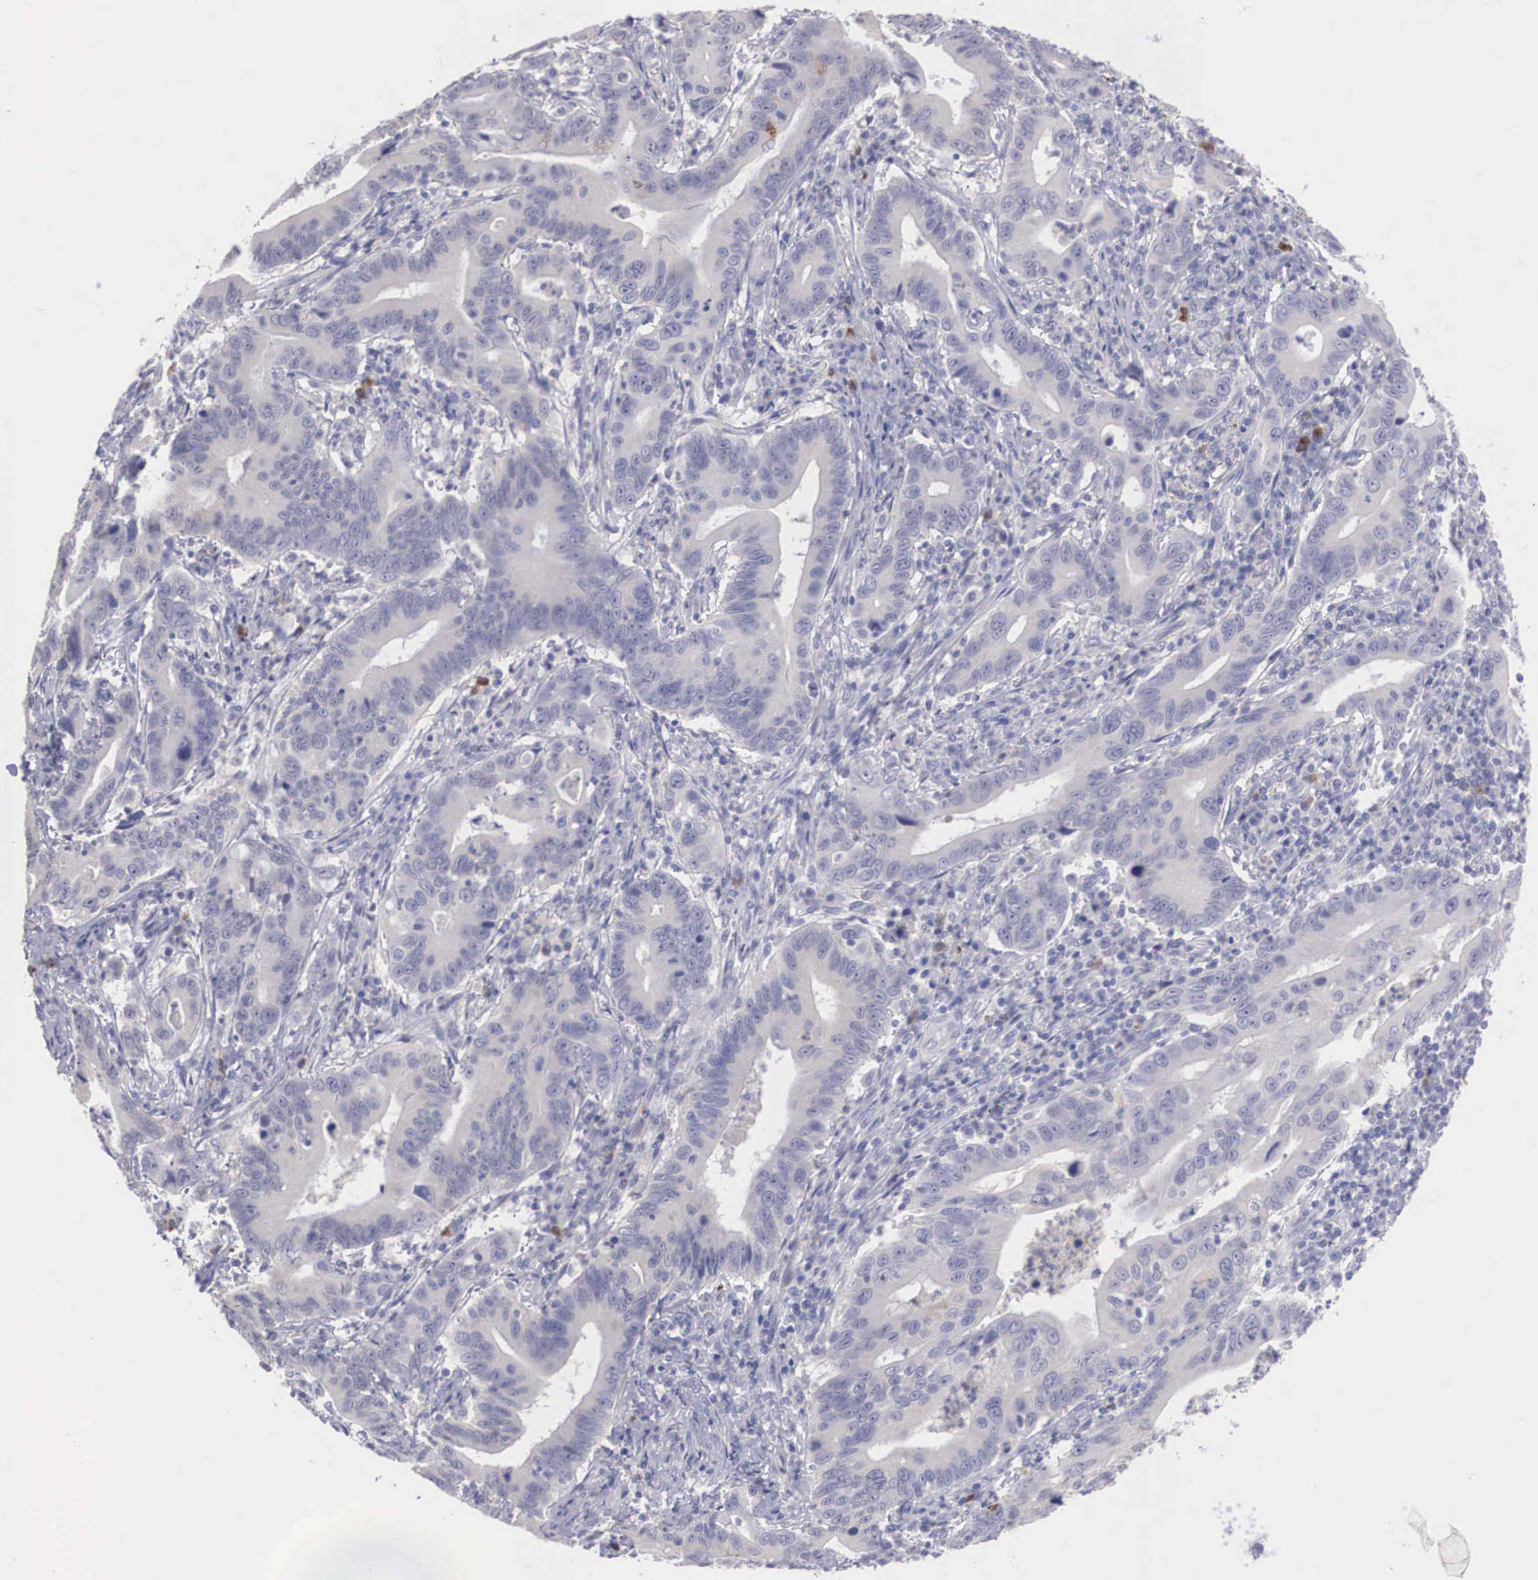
{"staining": {"intensity": "negative", "quantity": "none", "location": "none"}, "tissue": "stomach cancer", "cell_type": "Tumor cells", "image_type": "cancer", "snomed": [{"axis": "morphology", "description": "Adenocarcinoma, NOS"}, {"axis": "topography", "description": "Stomach, upper"}], "caption": "DAB immunohistochemical staining of stomach adenocarcinoma shows no significant positivity in tumor cells.", "gene": "REPS2", "patient": {"sex": "male", "age": 63}}